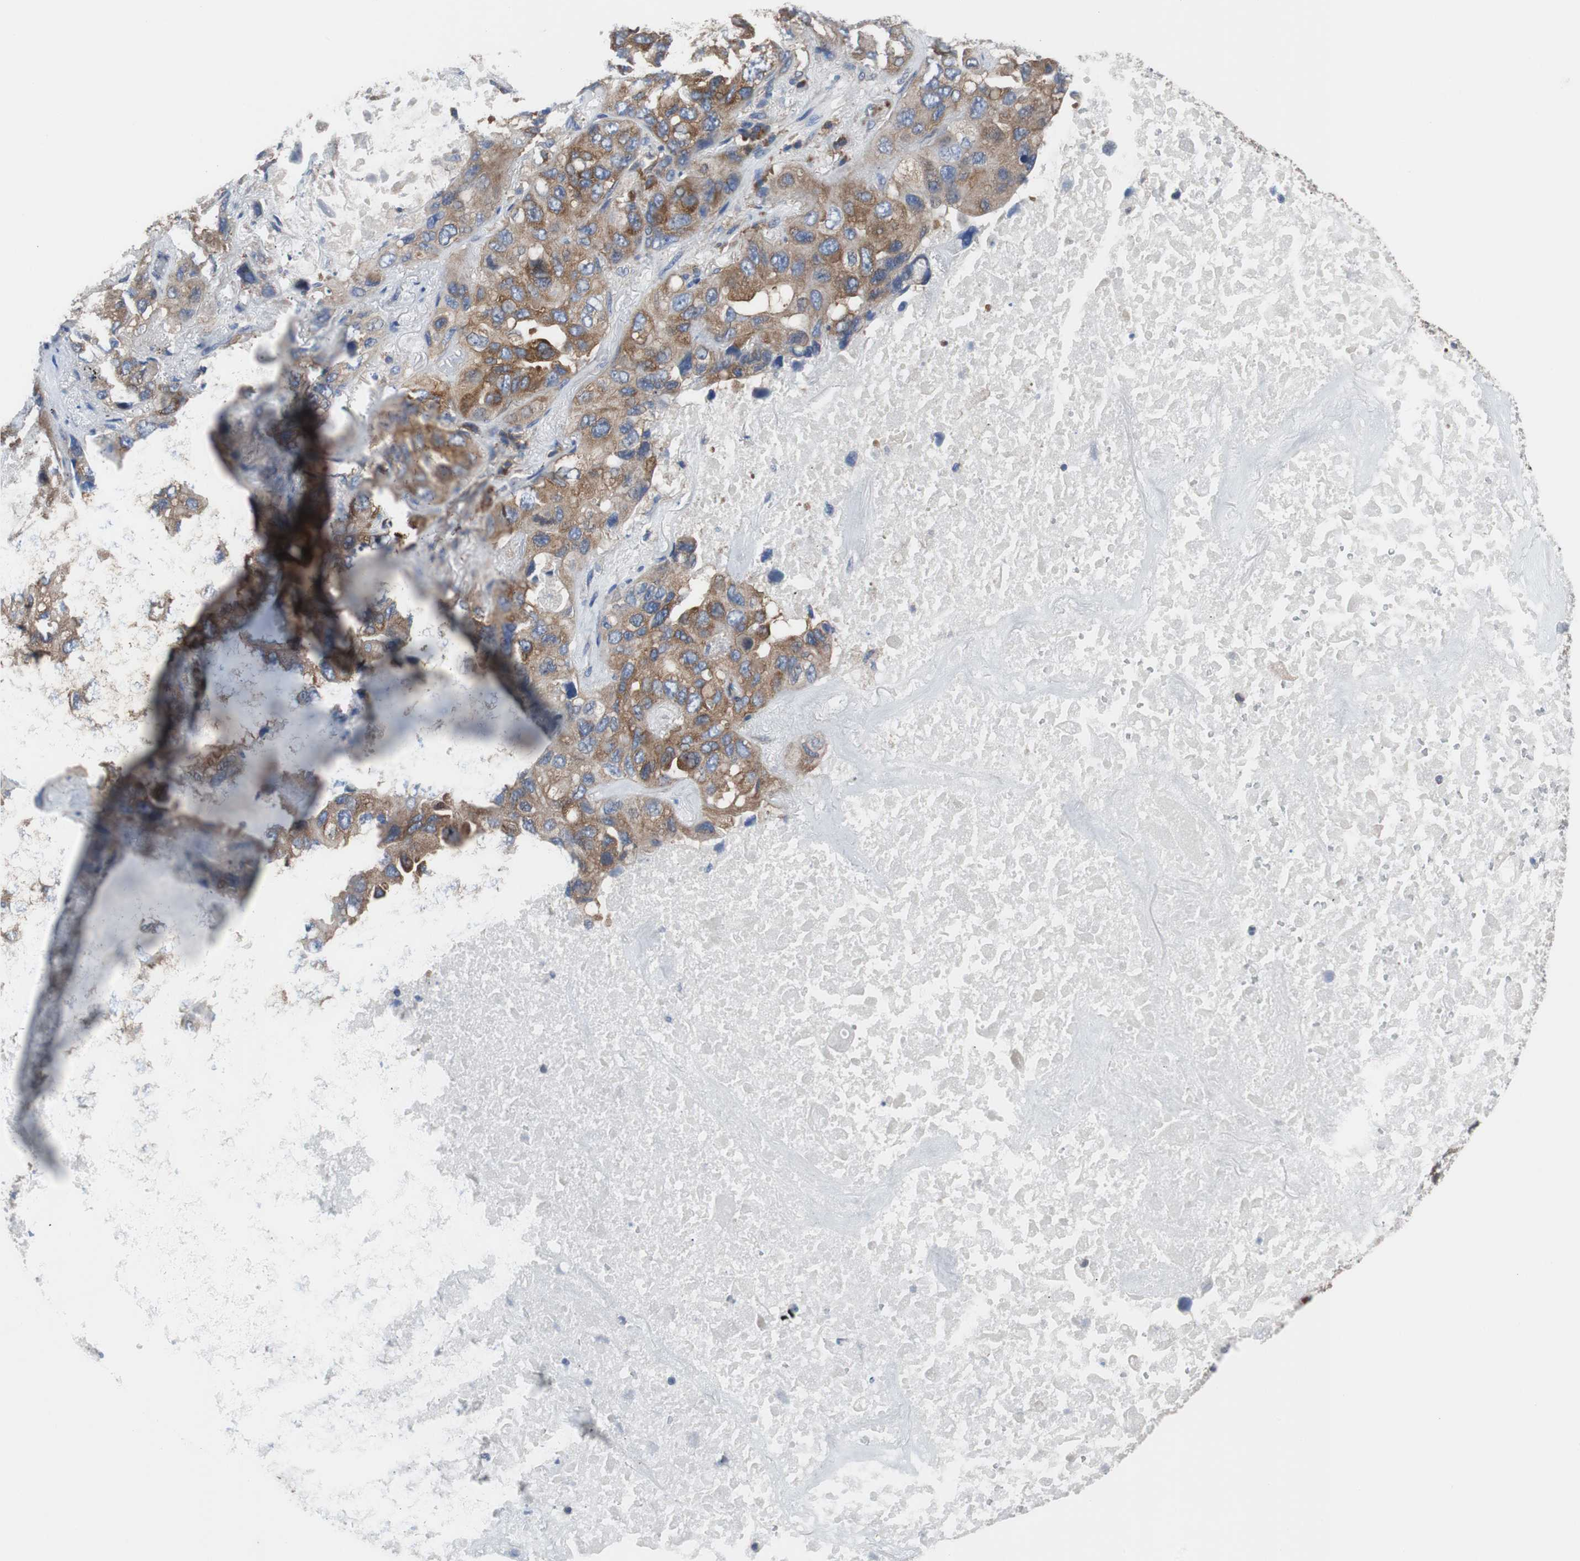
{"staining": {"intensity": "moderate", "quantity": ">75%", "location": "cytoplasmic/membranous"}, "tissue": "lung cancer", "cell_type": "Tumor cells", "image_type": "cancer", "snomed": [{"axis": "morphology", "description": "Squamous cell carcinoma, NOS"}, {"axis": "topography", "description": "Lung"}], "caption": "Lung cancer (squamous cell carcinoma) stained with IHC exhibits moderate cytoplasmic/membranous staining in approximately >75% of tumor cells.", "gene": "BRAF", "patient": {"sex": "female", "age": 73}}